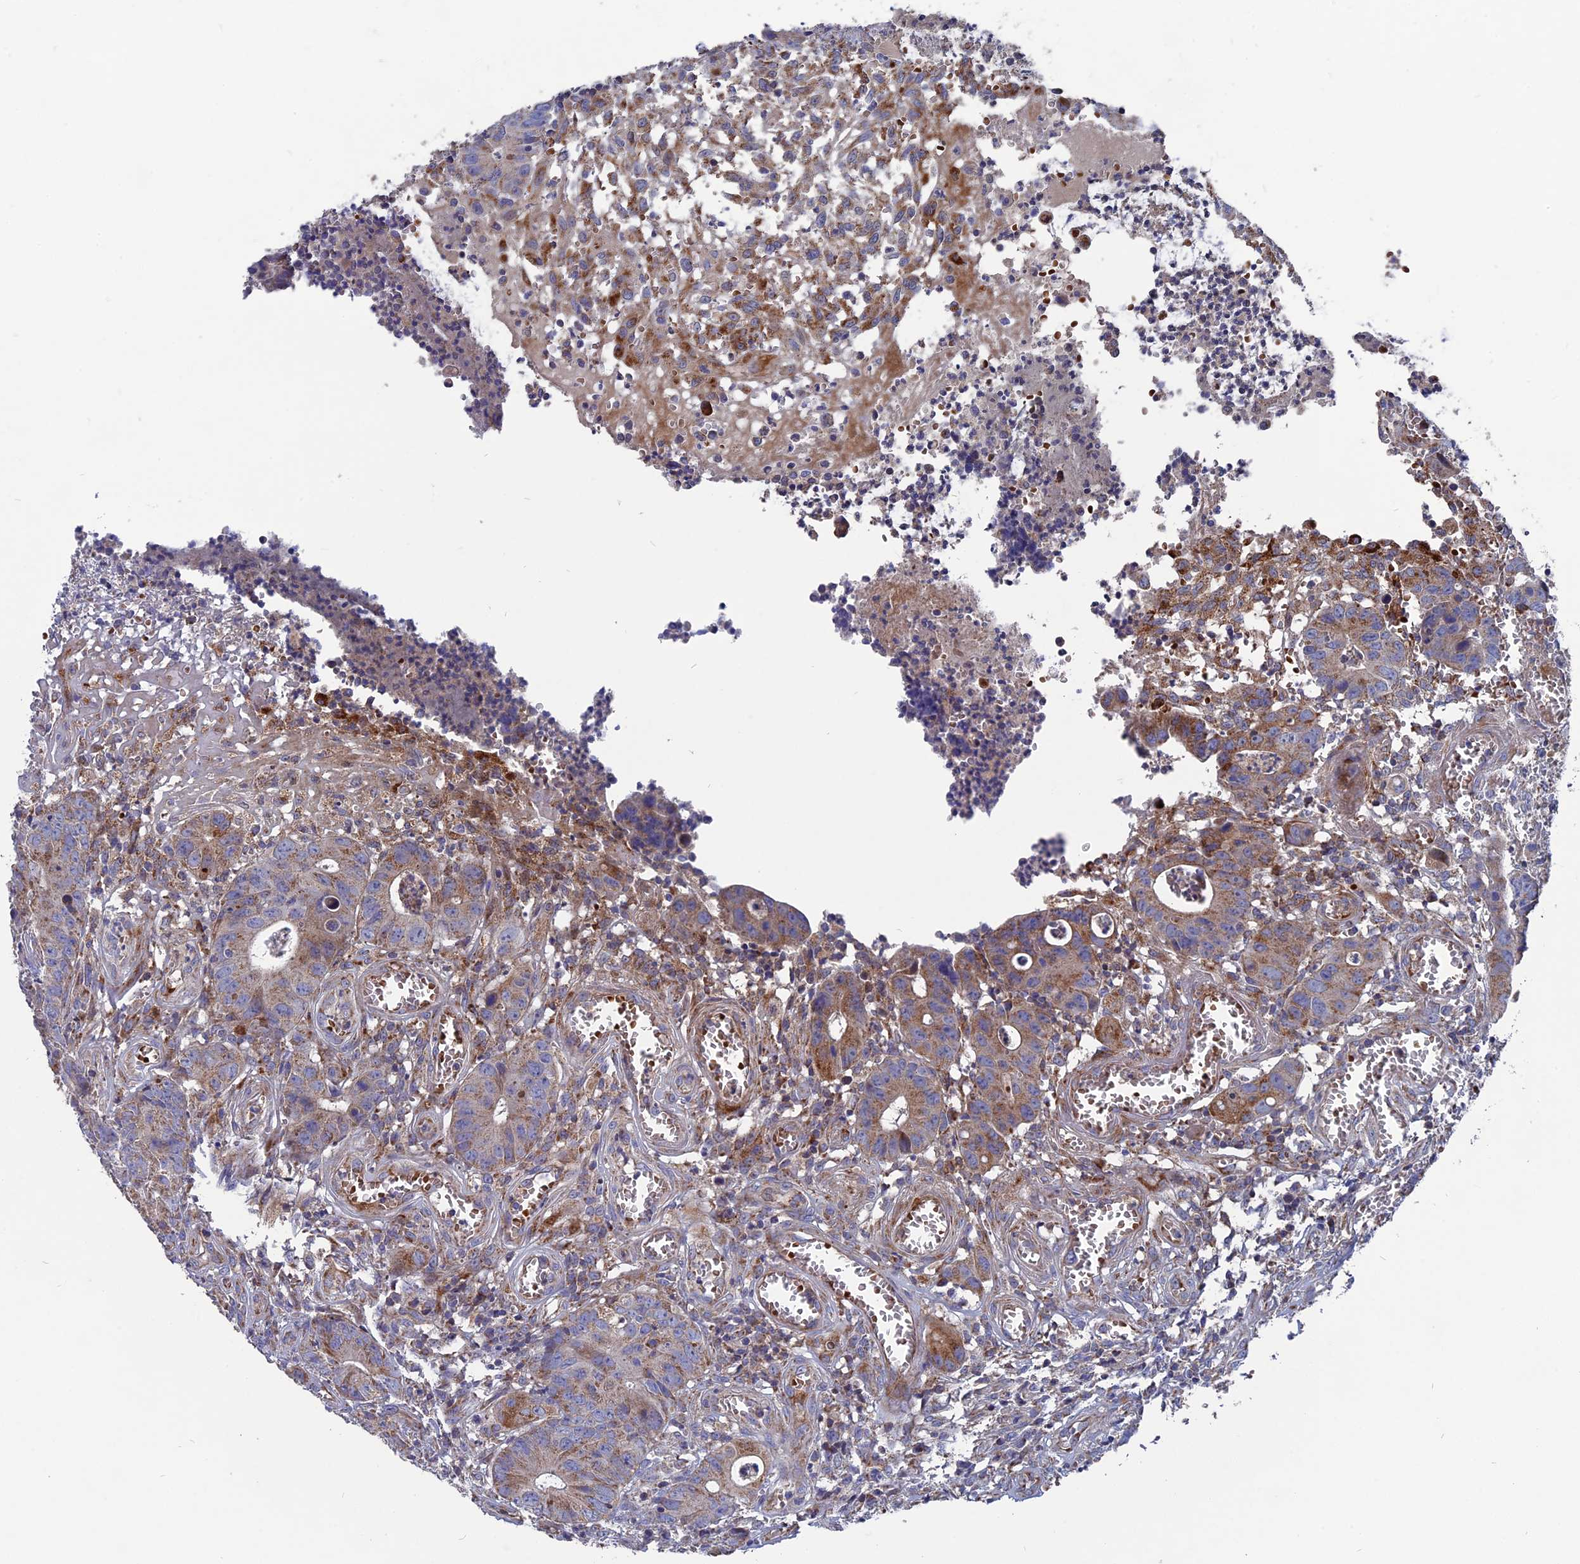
{"staining": {"intensity": "moderate", "quantity": ">75%", "location": "cytoplasmic/membranous"}, "tissue": "colorectal cancer", "cell_type": "Tumor cells", "image_type": "cancer", "snomed": [{"axis": "morphology", "description": "Adenocarcinoma, NOS"}, {"axis": "topography", "description": "Colon"}], "caption": "Human colorectal cancer (adenocarcinoma) stained for a protein (brown) exhibits moderate cytoplasmic/membranous positive expression in about >75% of tumor cells.", "gene": "TGFA", "patient": {"sex": "female", "age": 57}}